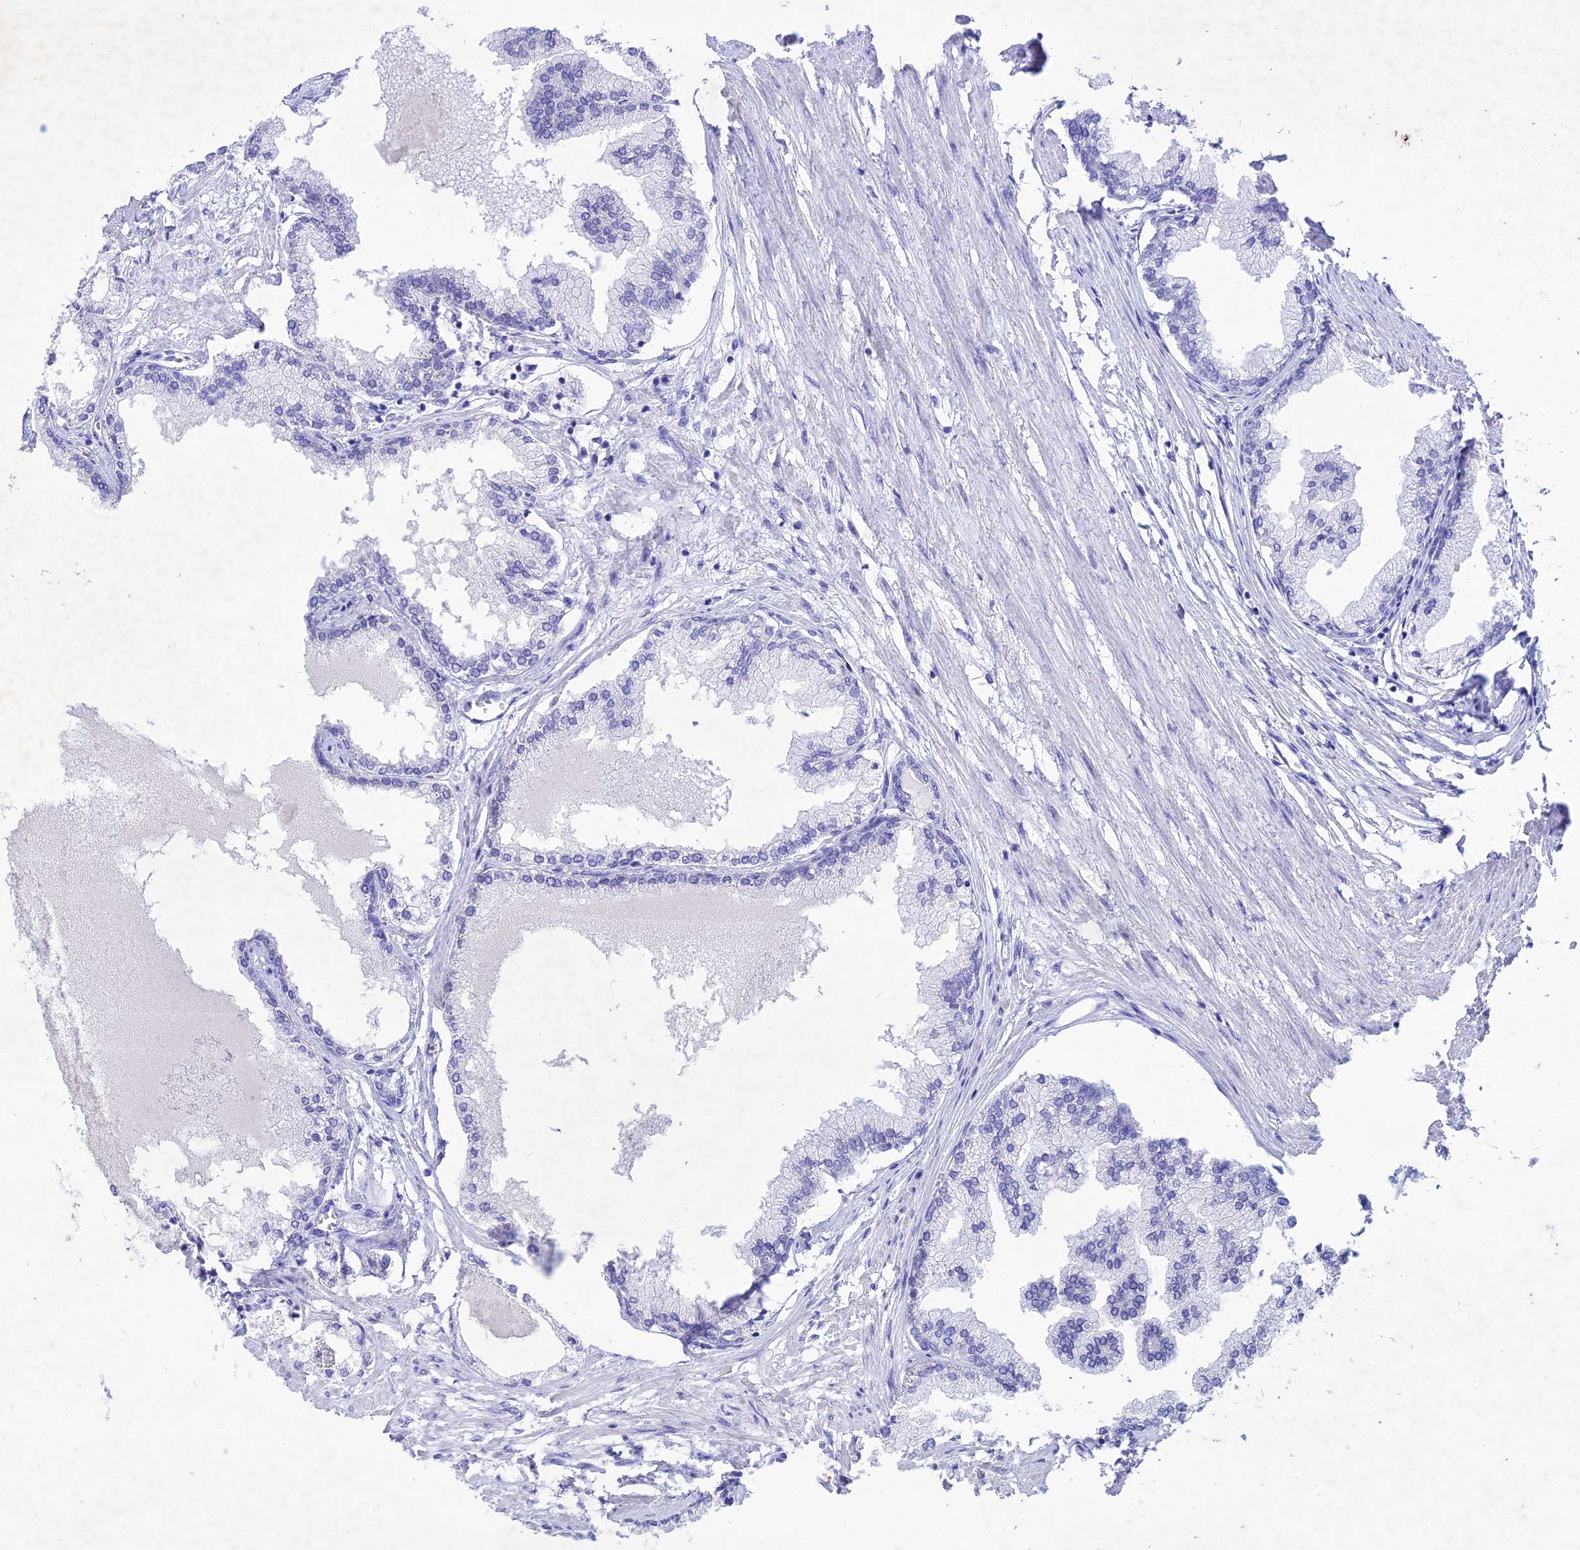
{"staining": {"intensity": "negative", "quantity": "none", "location": "none"}, "tissue": "prostate cancer", "cell_type": "Tumor cells", "image_type": "cancer", "snomed": [{"axis": "morphology", "description": "Adenocarcinoma, Low grade"}, {"axis": "topography", "description": "Prostate"}], "caption": "There is no significant positivity in tumor cells of prostate low-grade adenocarcinoma.", "gene": "BTBD19", "patient": {"sex": "male", "age": 63}}